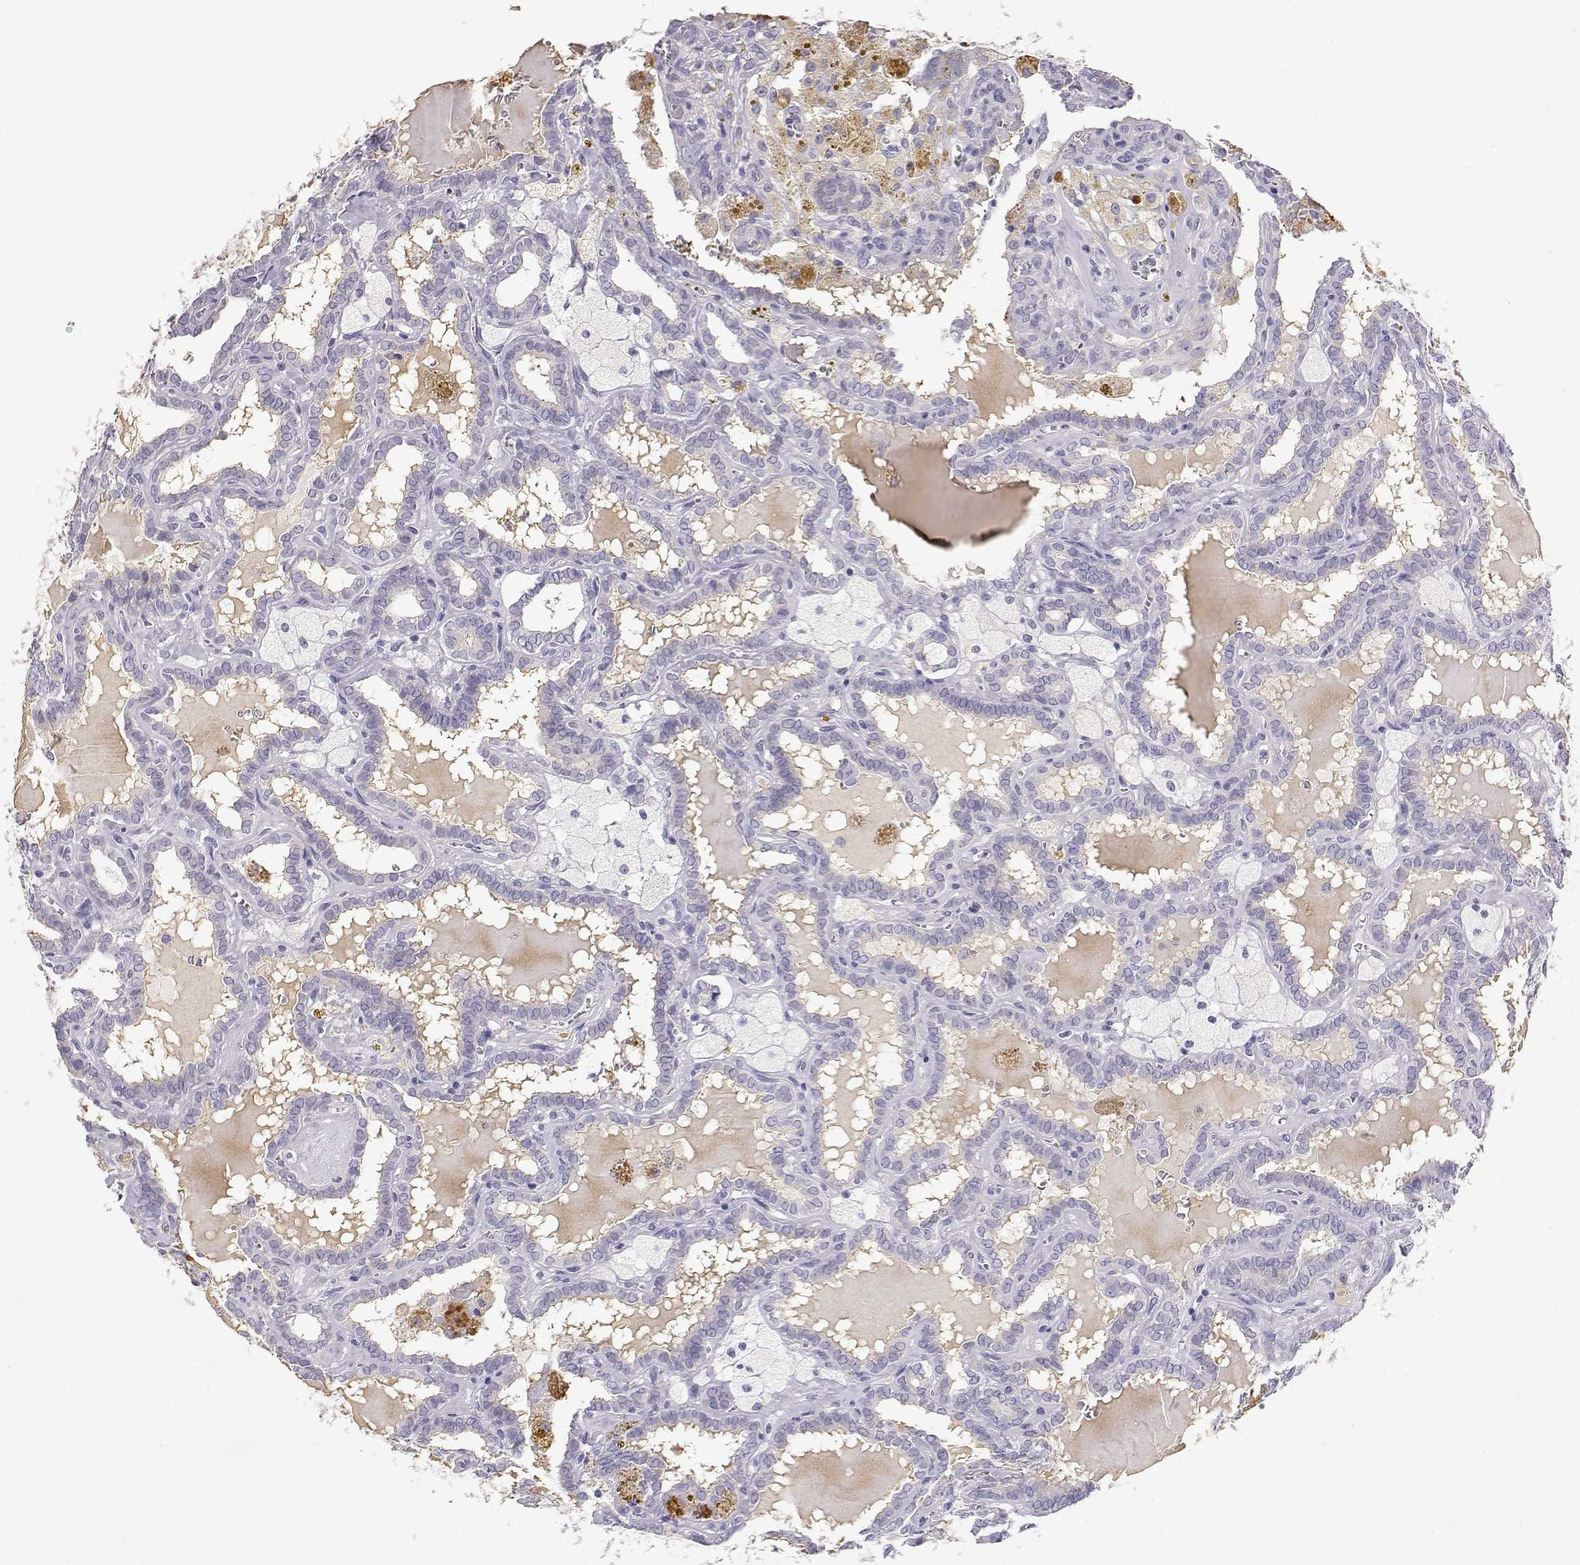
{"staining": {"intensity": "negative", "quantity": "none", "location": "none"}, "tissue": "thyroid cancer", "cell_type": "Tumor cells", "image_type": "cancer", "snomed": [{"axis": "morphology", "description": "Papillary adenocarcinoma, NOS"}, {"axis": "topography", "description": "Thyroid gland"}], "caption": "IHC micrograph of thyroid papillary adenocarcinoma stained for a protein (brown), which exhibits no staining in tumor cells. (Stains: DAB (3,3'-diaminobenzidine) immunohistochemistry with hematoxylin counter stain, Microscopy: brightfield microscopy at high magnification).", "gene": "CDHR1", "patient": {"sex": "female", "age": 39}}